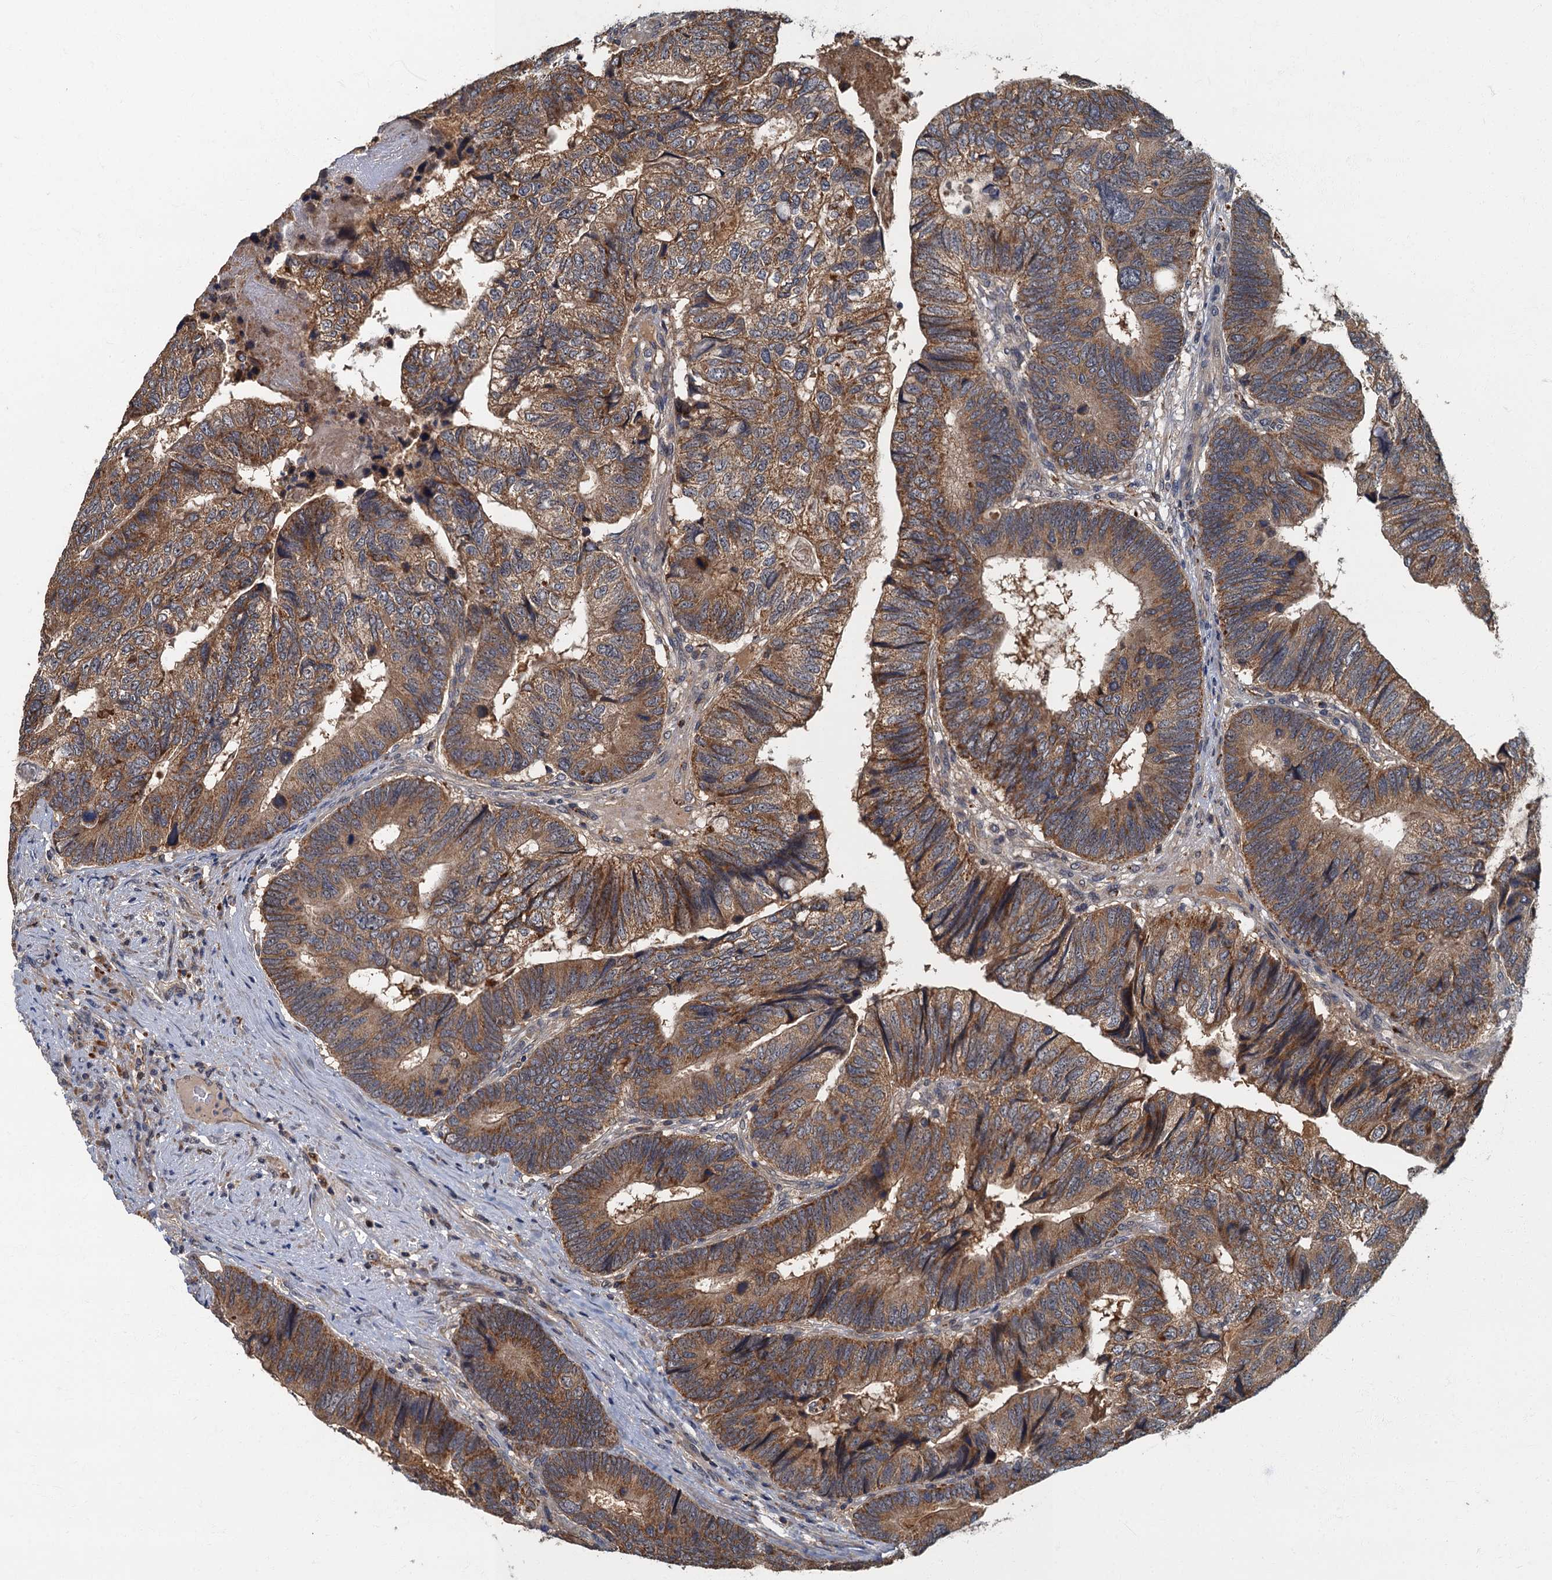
{"staining": {"intensity": "moderate", "quantity": ">75%", "location": "cytoplasmic/membranous"}, "tissue": "colorectal cancer", "cell_type": "Tumor cells", "image_type": "cancer", "snomed": [{"axis": "morphology", "description": "Adenocarcinoma, NOS"}, {"axis": "topography", "description": "Colon"}], "caption": "About >75% of tumor cells in colorectal cancer reveal moderate cytoplasmic/membranous protein staining as visualized by brown immunohistochemical staining.", "gene": "WDCP", "patient": {"sex": "female", "age": 67}}